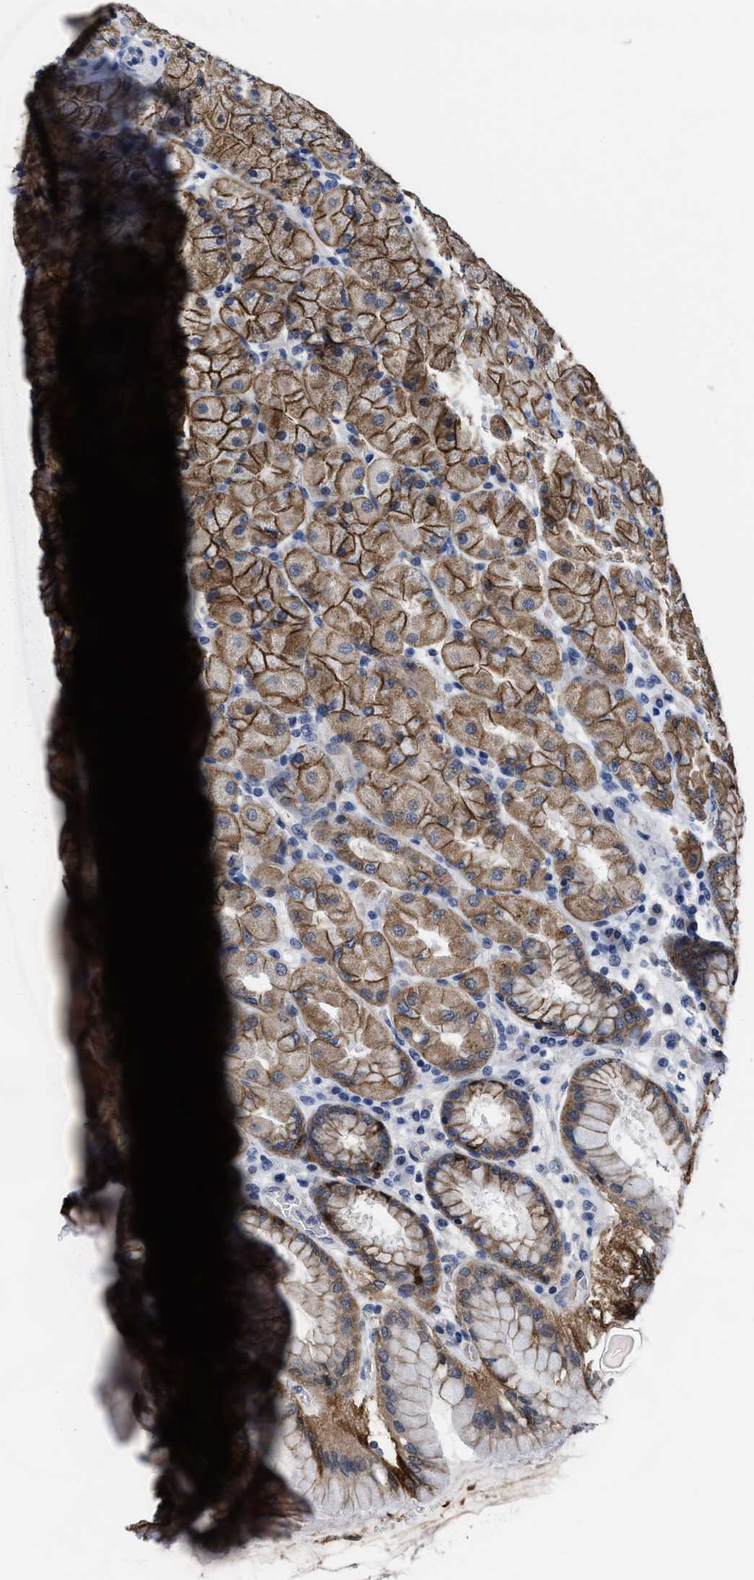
{"staining": {"intensity": "strong", "quantity": ">75%", "location": "cytoplasmic/membranous"}, "tissue": "stomach", "cell_type": "Glandular cells", "image_type": "normal", "snomed": [{"axis": "morphology", "description": "Normal tissue, NOS"}, {"axis": "topography", "description": "Stomach, upper"}], "caption": "Stomach stained with DAB IHC reveals high levels of strong cytoplasmic/membranous expression in about >75% of glandular cells.", "gene": "GHITM", "patient": {"sex": "female", "age": 56}}